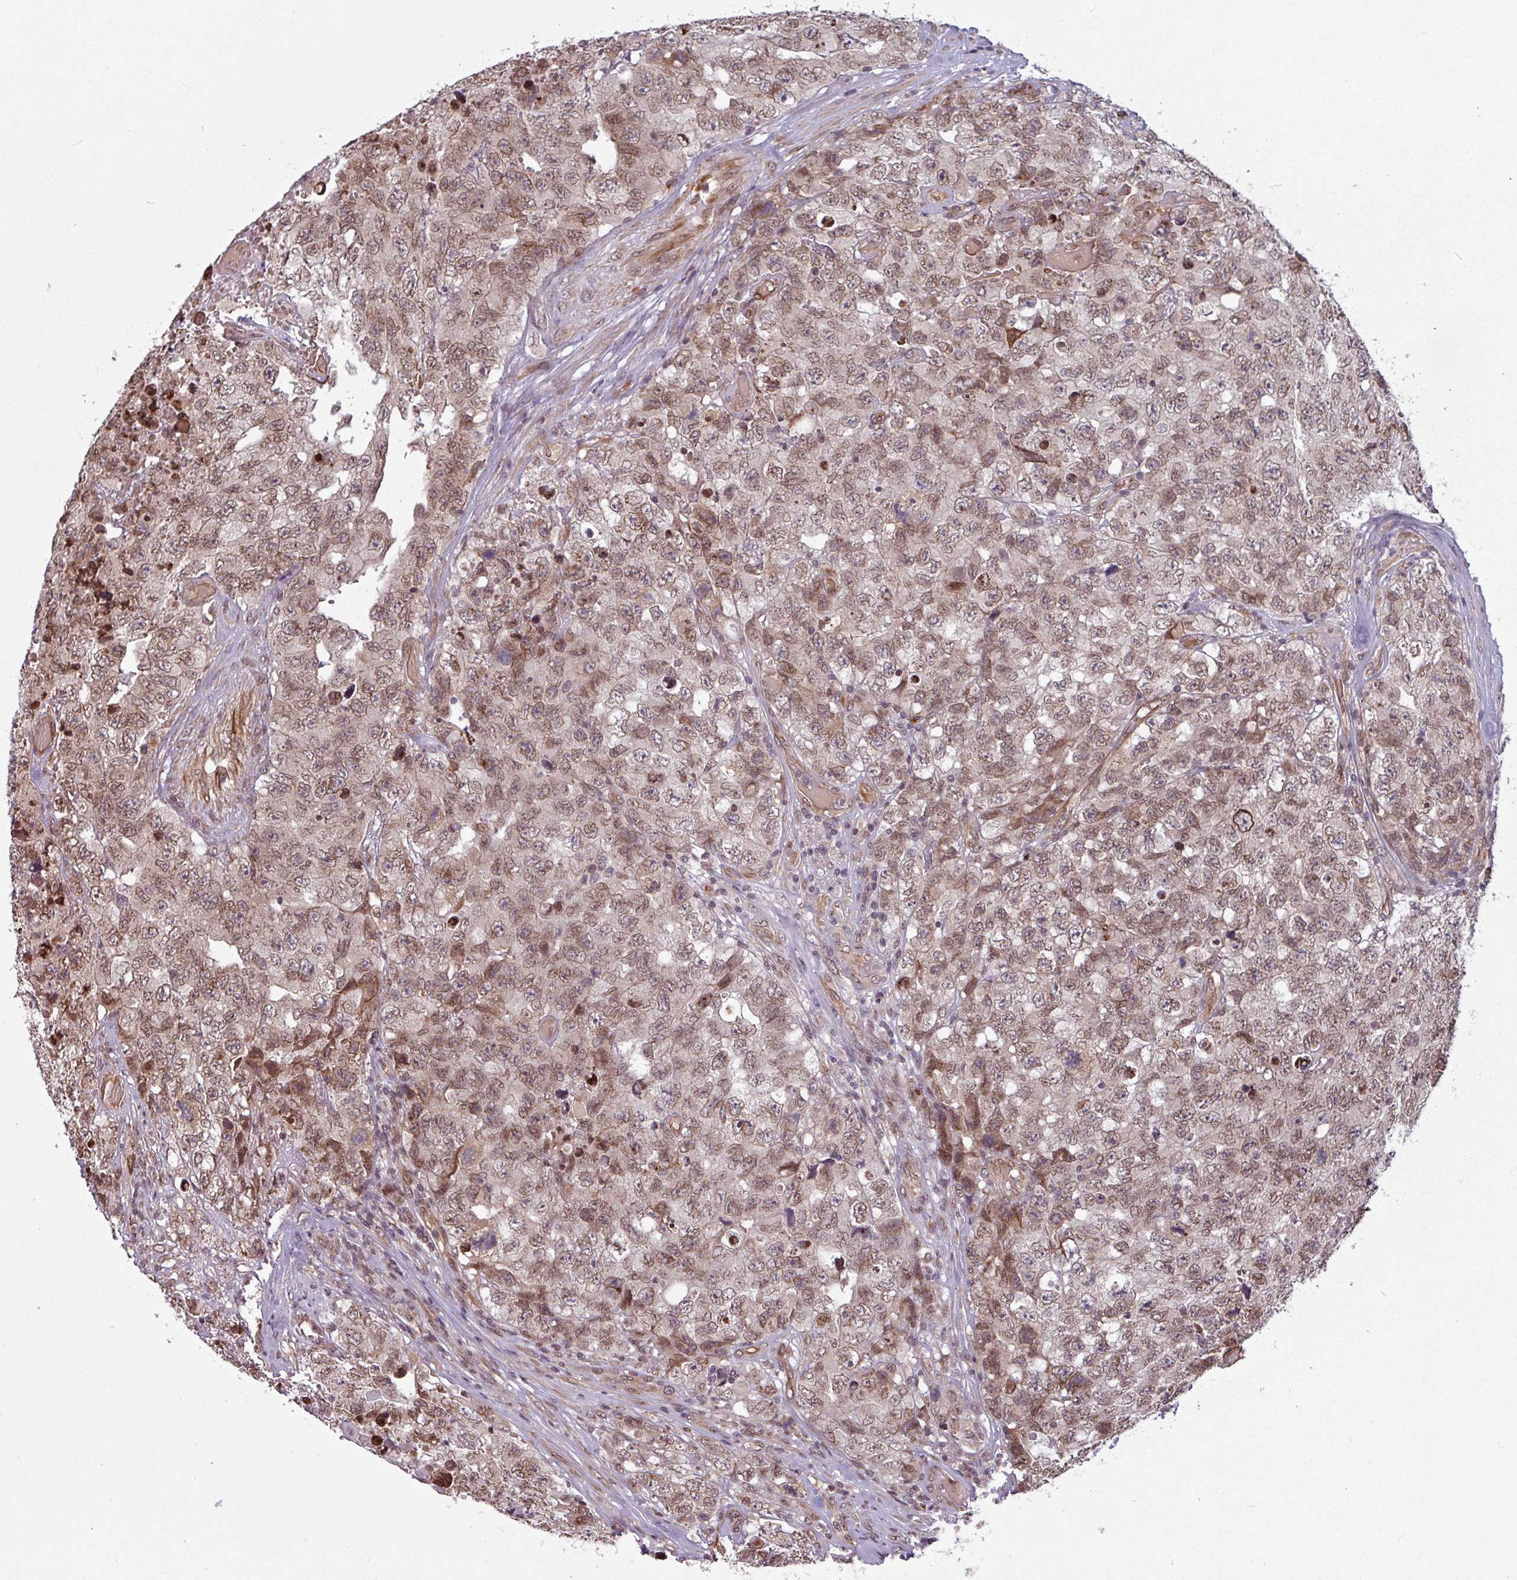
{"staining": {"intensity": "weak", "quantity": ">75%", "location": "nuclear"}, "tissue": "testis cancer", "cell_type": "Tumor cells", "image_type": "cancer", "snomed": [{"axis": "morphology", "description": "Carcinoma, Embryonal, NOS"}, {"axis": "topography", "description": "Testis"}], "caption": "About >75% of tumor cells in testis cancer reveal weak nuclear protein positivity as visualized by brown immunohistochemical staining.", "gene": "RBM4B", "patient": {"sex": "male", "age": 31}}